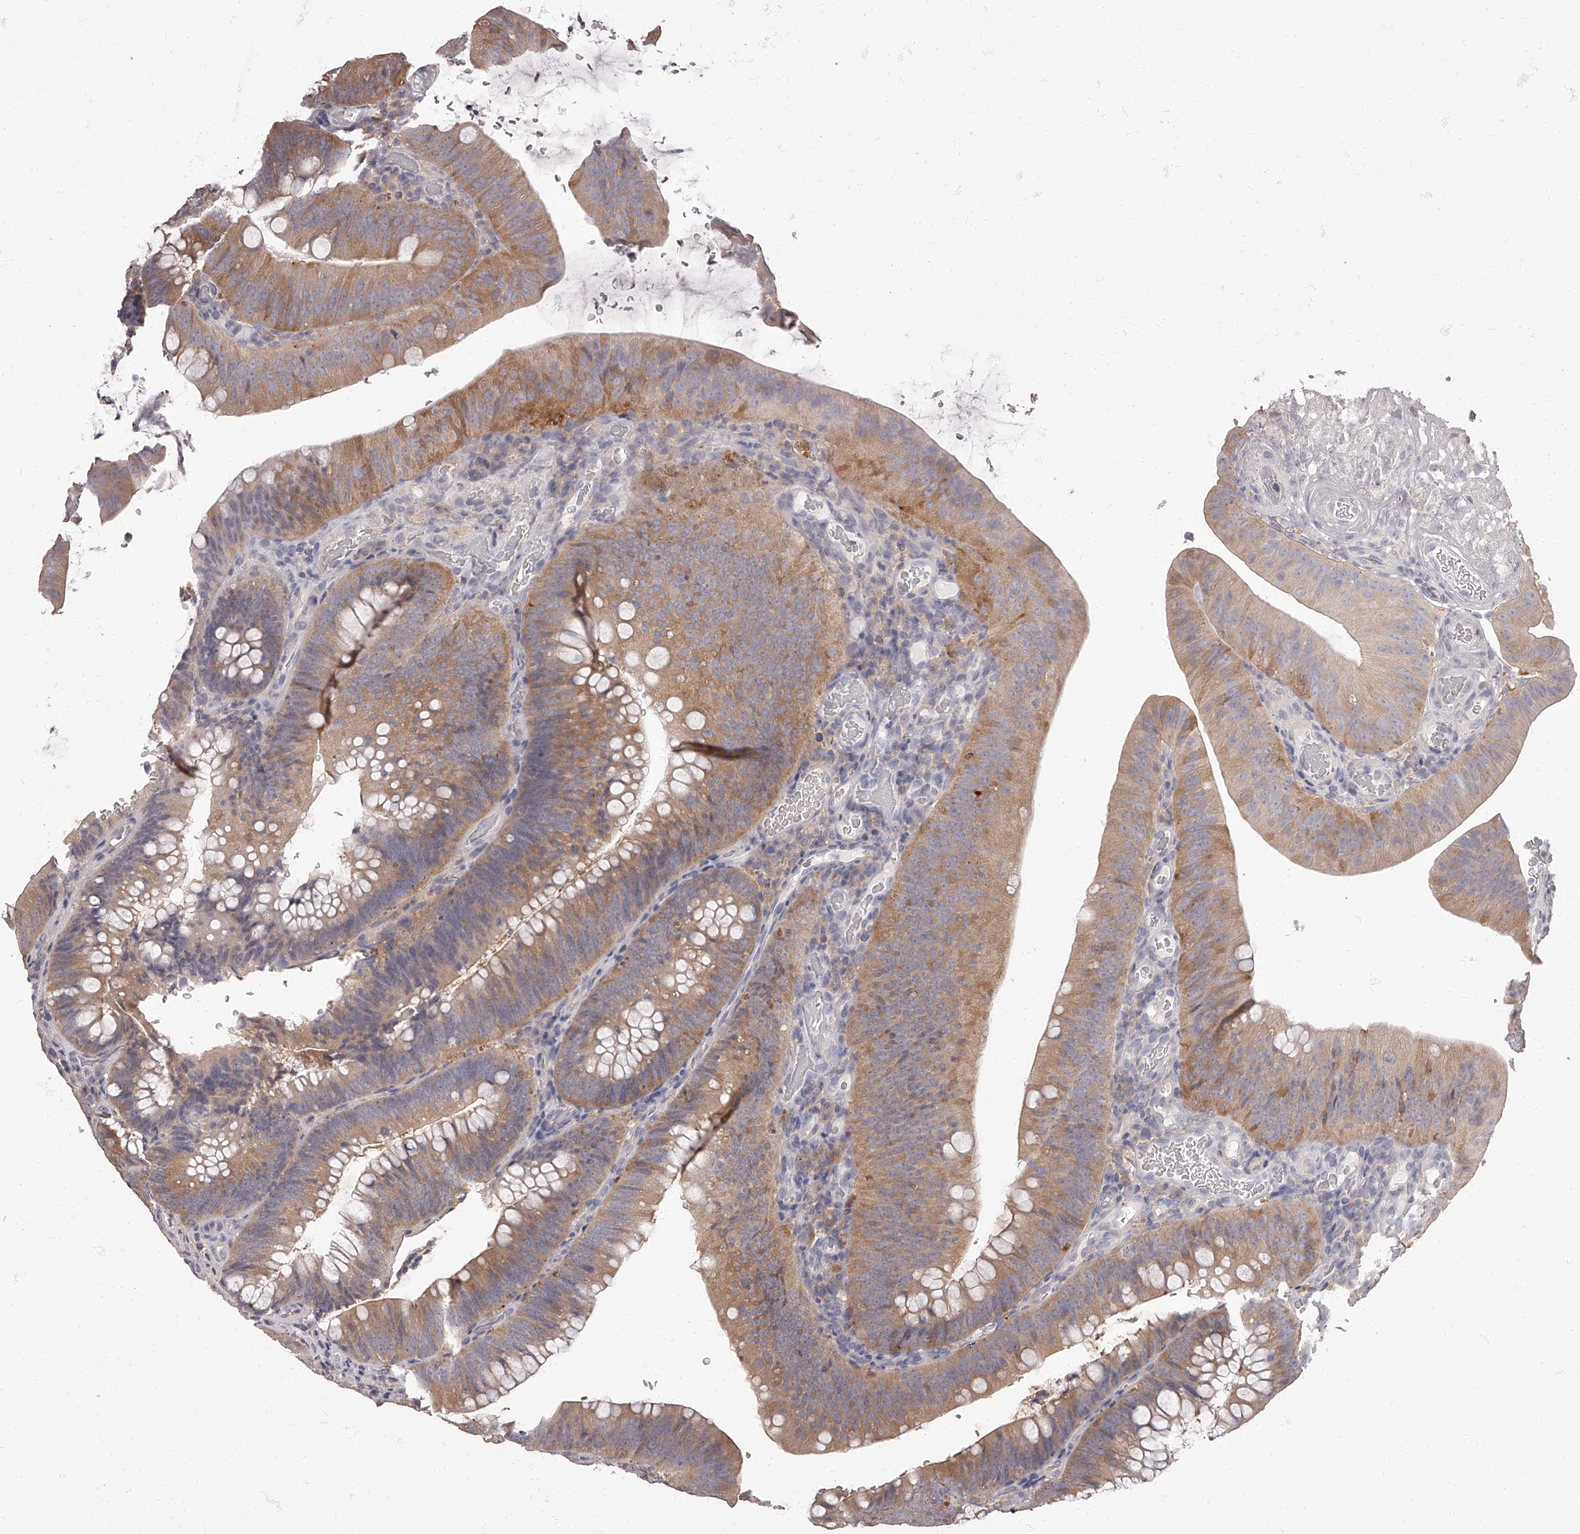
{"staining": {"intensity": "moderate", "quantity": "<25%", "location": "cytoplasmic/membranous"}, "tissue": "colorectal cancer", "cell_type": "Tumor cells", "image_type": "cancer", "snomed": [{"axis": "morphology", "description": "Normal tissue, NOS"}, {"axis": "topography", "description": "Colon"}], "caption": "Colorectal cancer tissue displays moderate cytoplasmic/membranous positivity in approximately <25% of tumor cells The staining is performed using DAB (3,3'-diaminobenzidine) brown chromogen to label protein expression. The nuclei are counter-stained blue using hematoxylin.", "gene": "APEH", "patient": {"sex": "female", "age": 82}}